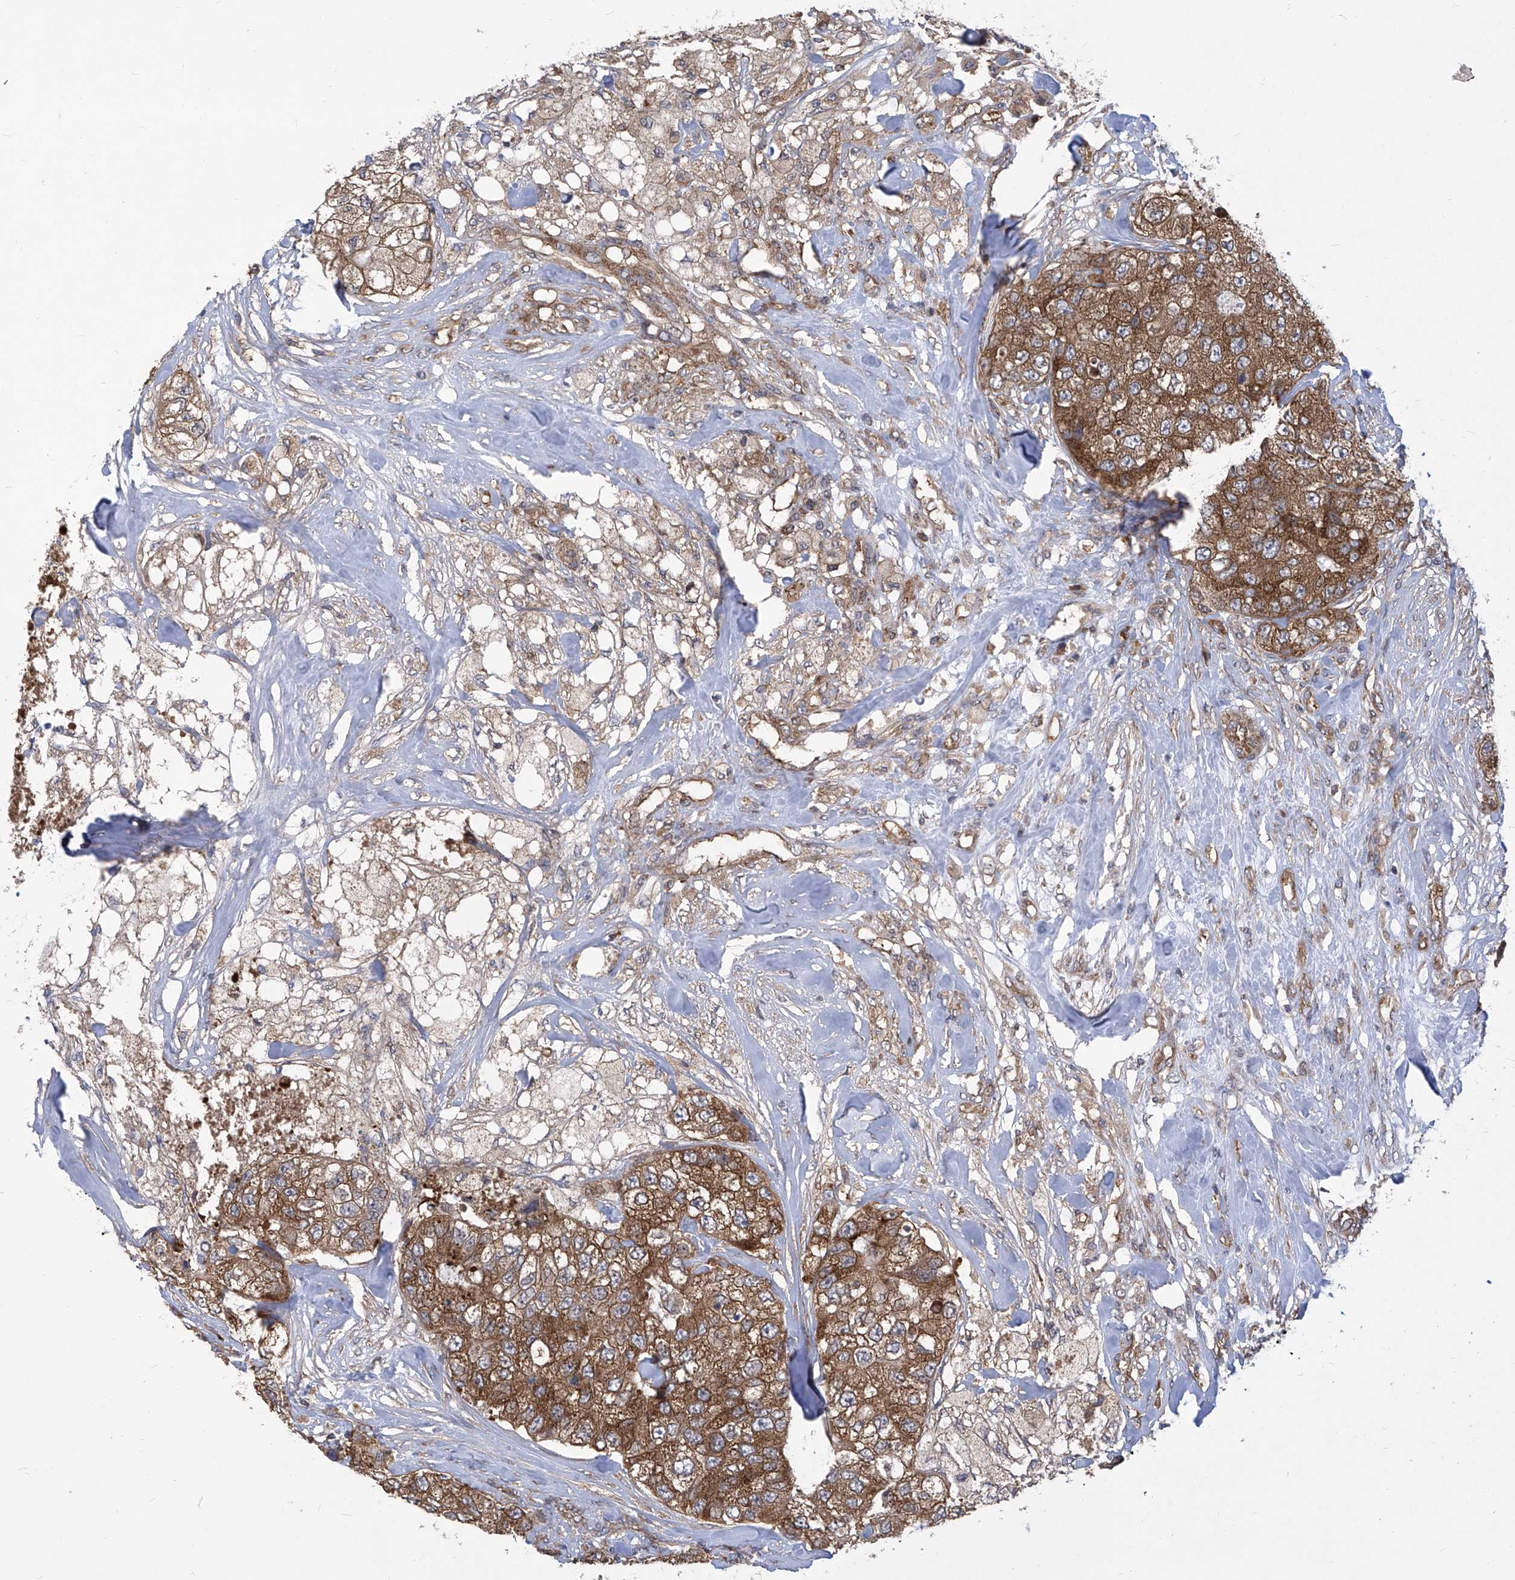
{"staining": {"intensity": "moderate", "quantity": ">75%", "location": "cytoplasmic/membranous"}, "tissue": "breast cancer", "cell_type": "Tumor cells", "image_type": "cancer", "snomed": [{"axis": "morphology", "description": "Duct carcinoma"}, {"axis": "topography", "description": "Breast"}], "caption": "A medium amount of moderate cytoplasmic/membranous positivity is present in about >75% of tumor cells in breast cancer tissue.", "gene": "EIF3M", "patient": {"sex": "female", "age": 62}}